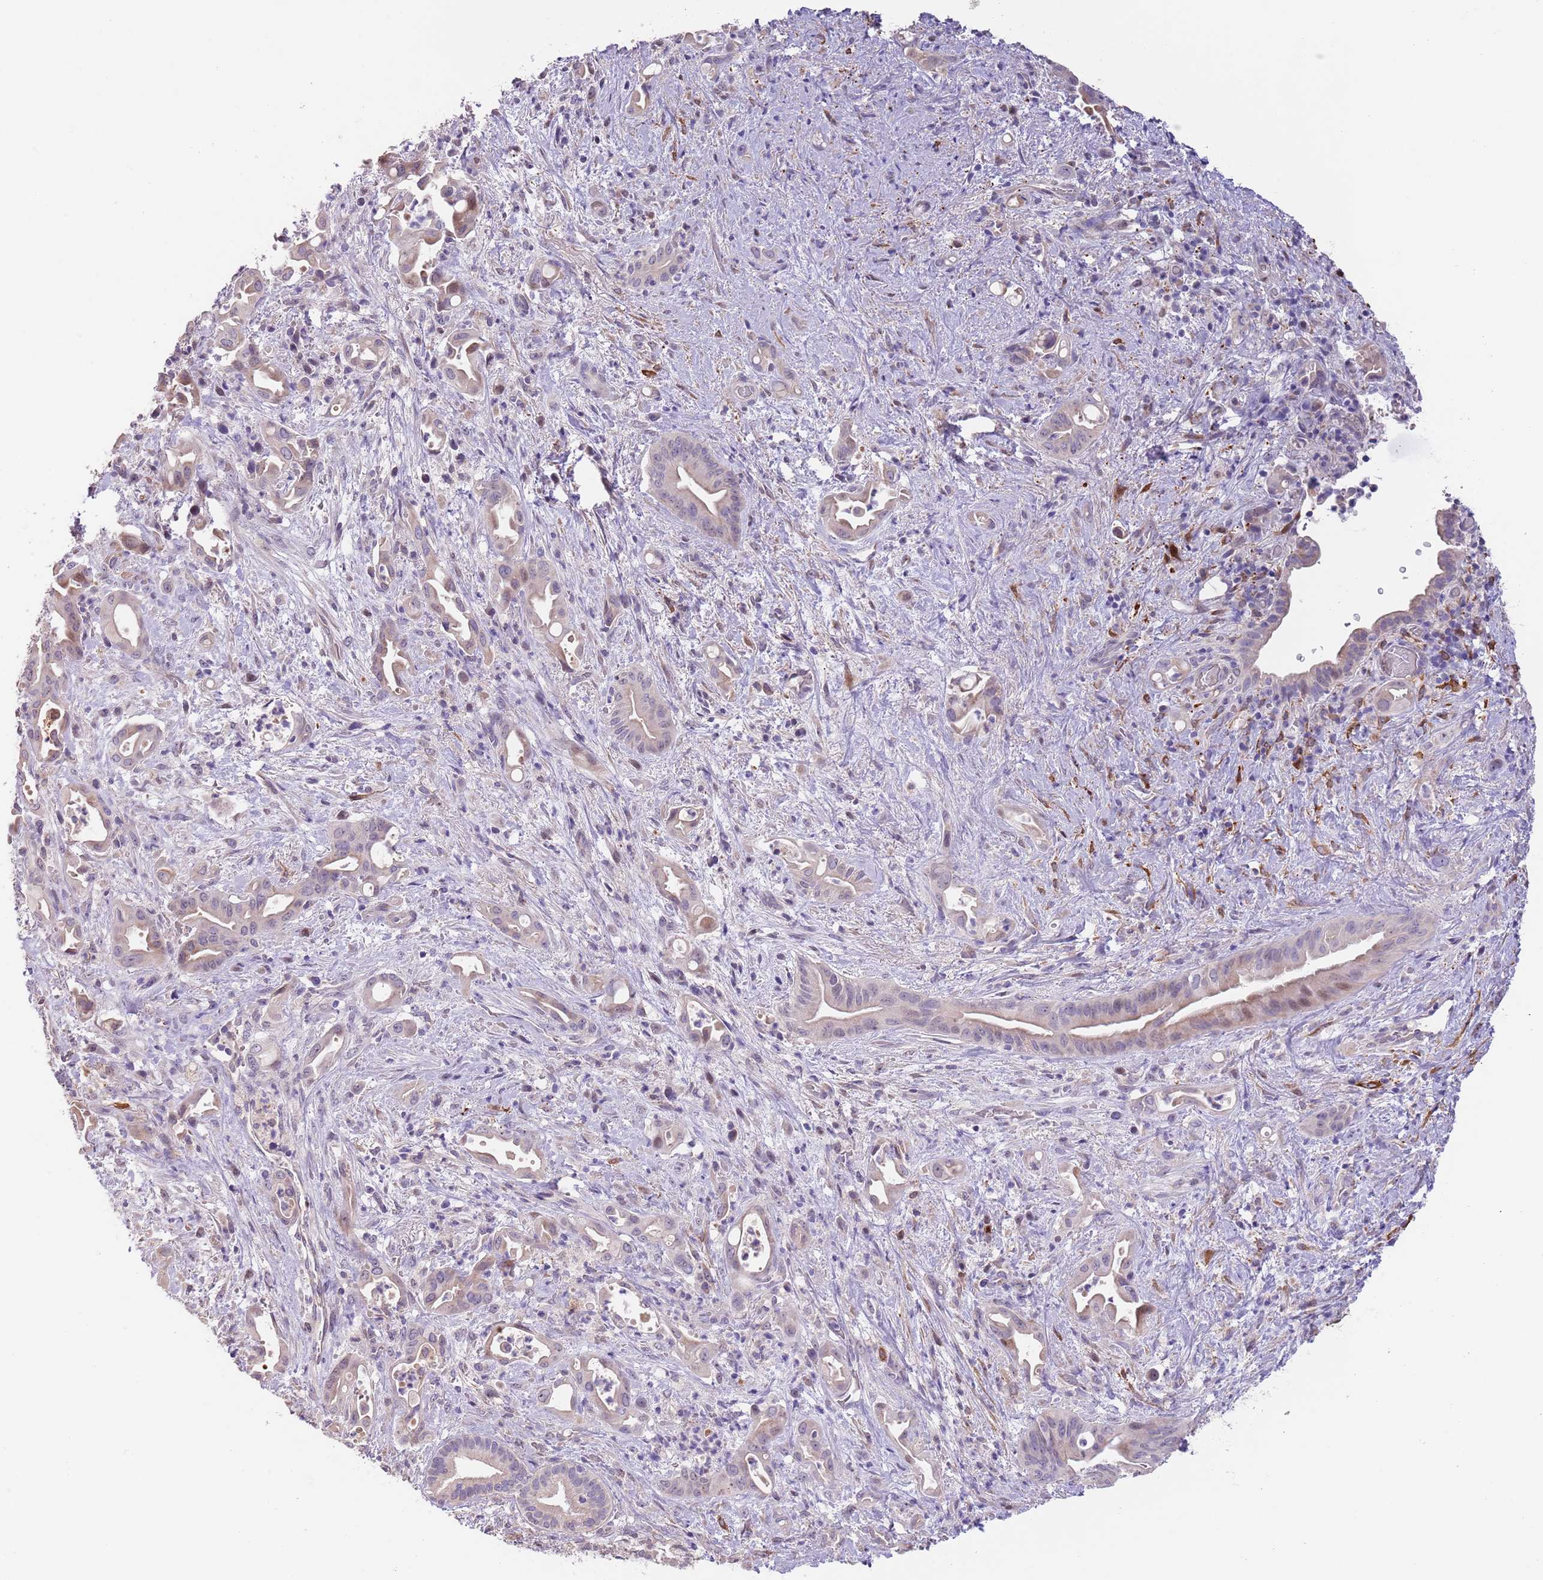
{"staining": {"intensity": "weak", "quantity": "<25%", "location": "cytoplasmic/membranous"}, "tissue": "liver cancer", "cell_type": "Tumor cells", "image_type": "cancer", "snomed": [{"axis": "morphology", "description": "Cholangiocarcinoma"}, {"axis": "topography", "description": "Liver"}], "caption": "This is a micrograph of immunohistochemistry (IHC) staining of liver cancer, which shows no expression in tumor cells.", "gene": "AP1S2", "patient": {"sex": "female", "age": 68}}